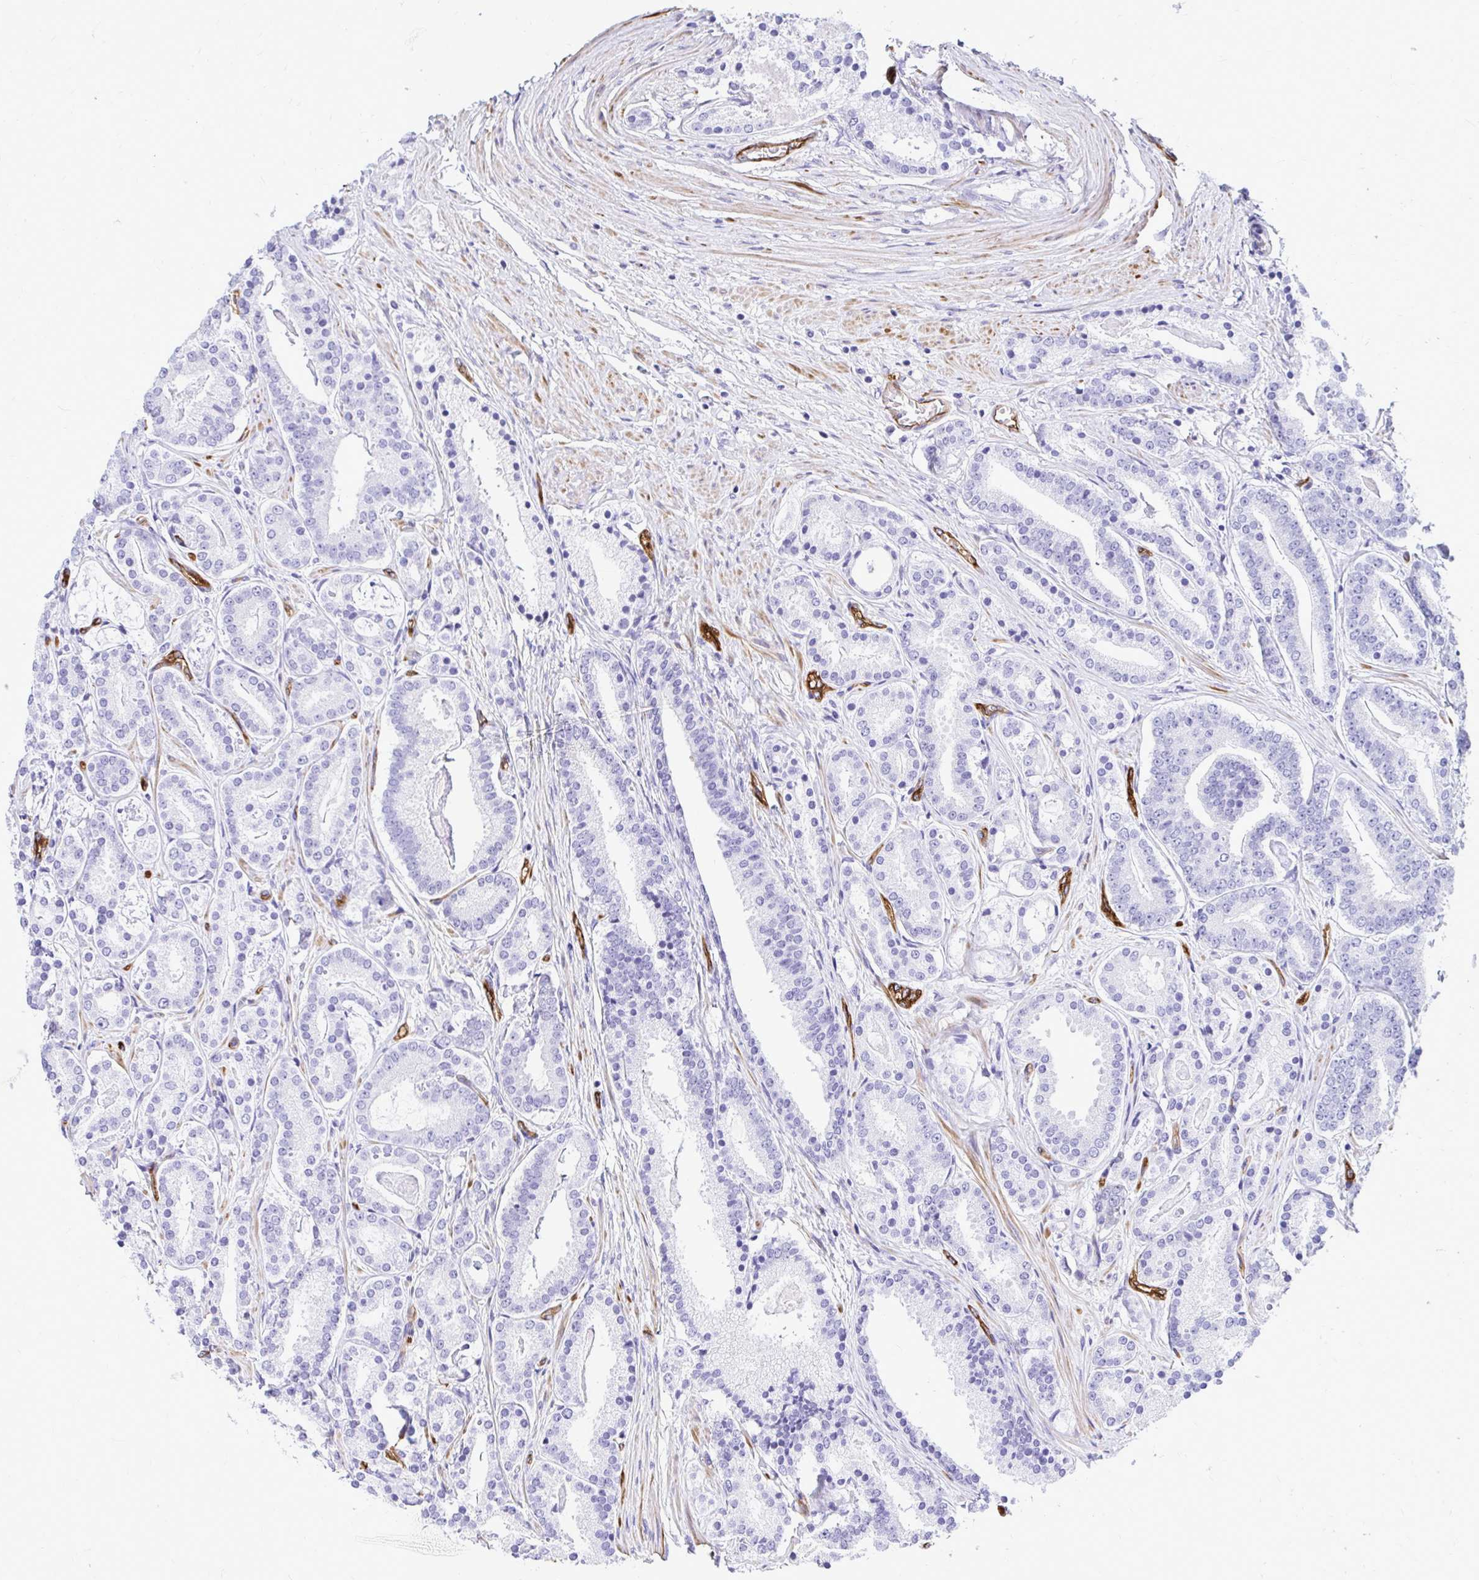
{"staining": {"intensity": "negative", "quantity": "none", "location": "none"}, "tissue": "prostate cancer", "cell_type": "Tumor cells", "image_type": "cancer", "snomed": [{"axis": "morphology", "description": "Adenocarcinoma, High grade"}, {"axis": "topography", "description": "Prostate"}], "caption": "Micrograph shows no protein staining in tumor cells of prostate high-grade adenocarcinoma tissue.", "gene": "ABCG2", "patient": {"sex": "male", "age": 63}}